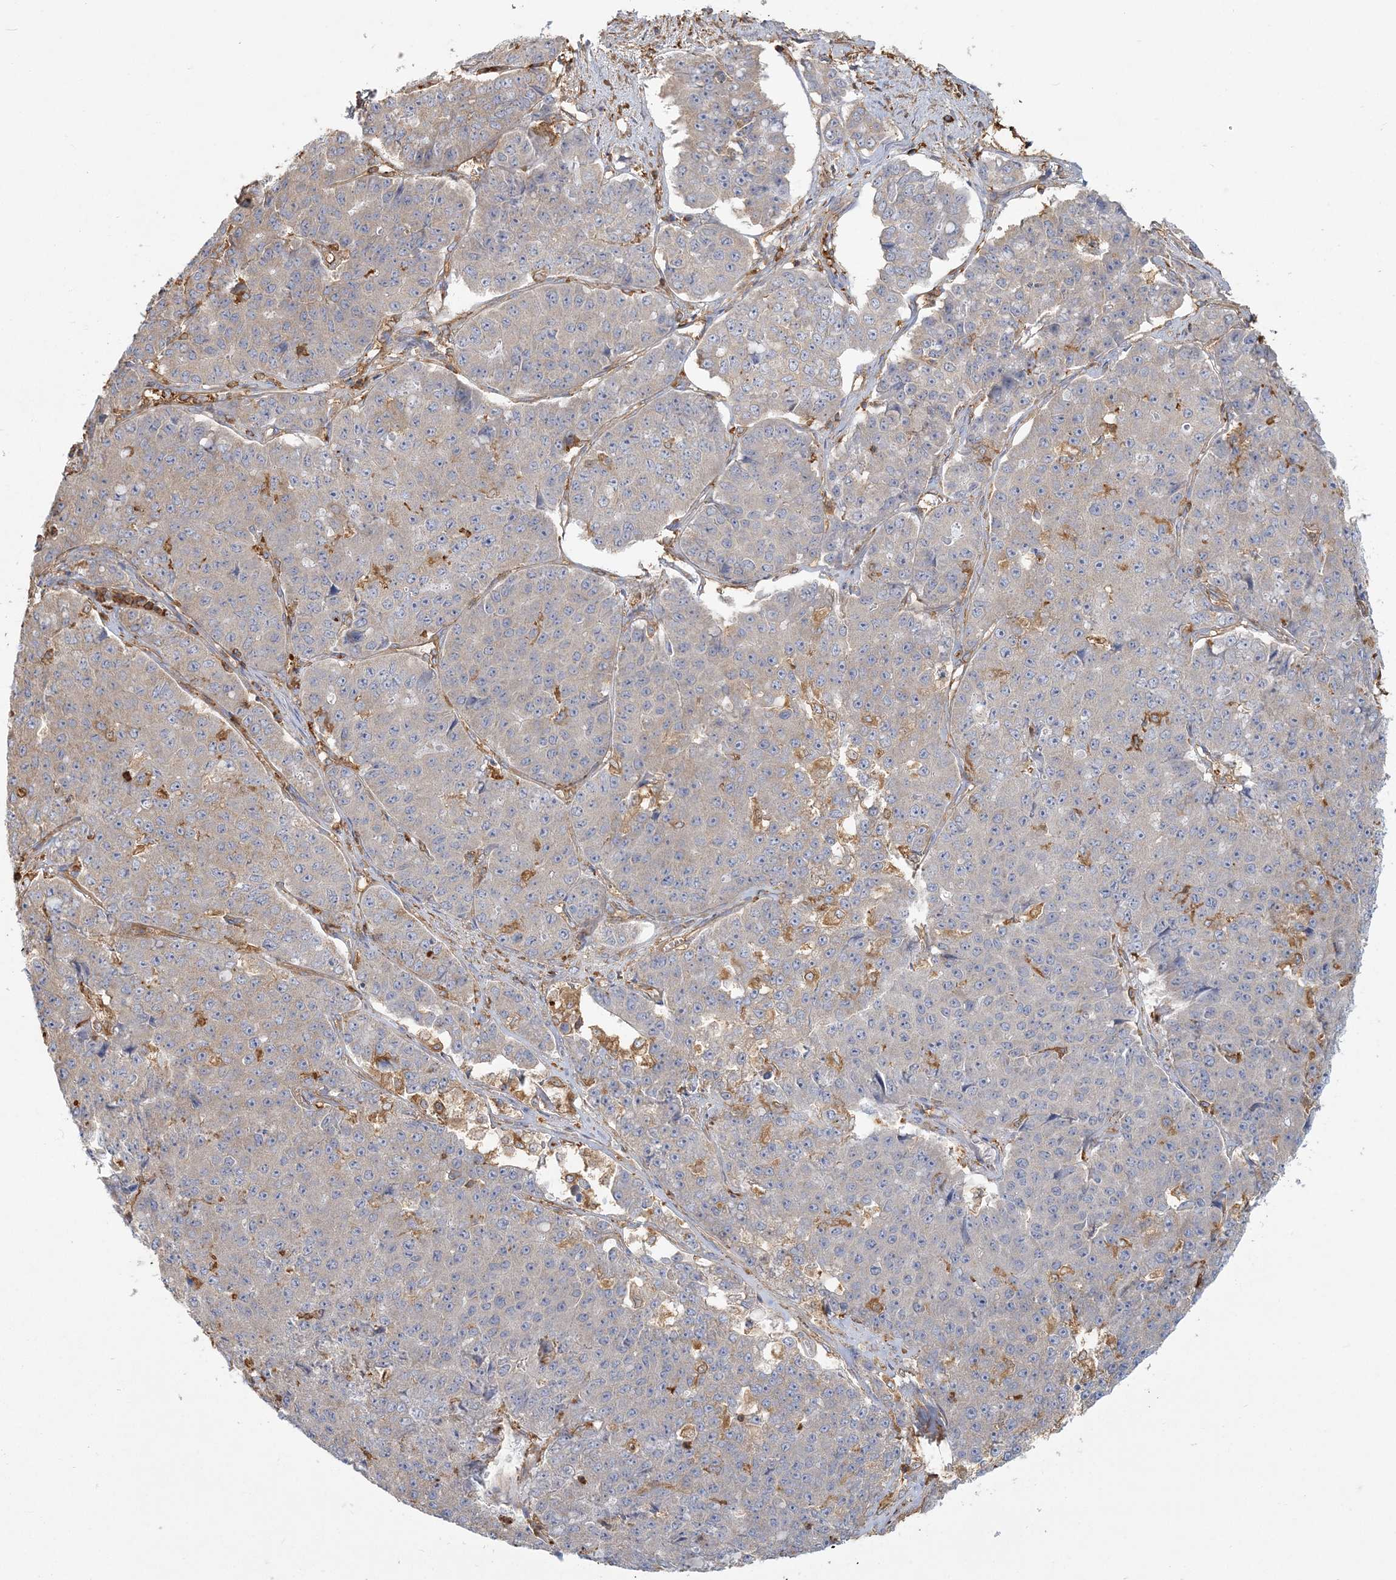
{"staining": {"intensity": "weak", "quantity": "<25%", "location": "cytoplasmic/membranous"}, "tissue": "pancreatic cancer", "cell_type": "Tumor cells", "image_type": "cancer", "snomed": [{"axis": "morphology", "description": "Adenocarcinoma, NOS"}, {"axis": "topography", "description": "Pancreas"}], "caption": "Tumor cells are negative for protein expression in human pancreatic cancer (adenocarcinoma).", "gene": "ANKS1A", "patient": {"sex": "male", "age": 50}}